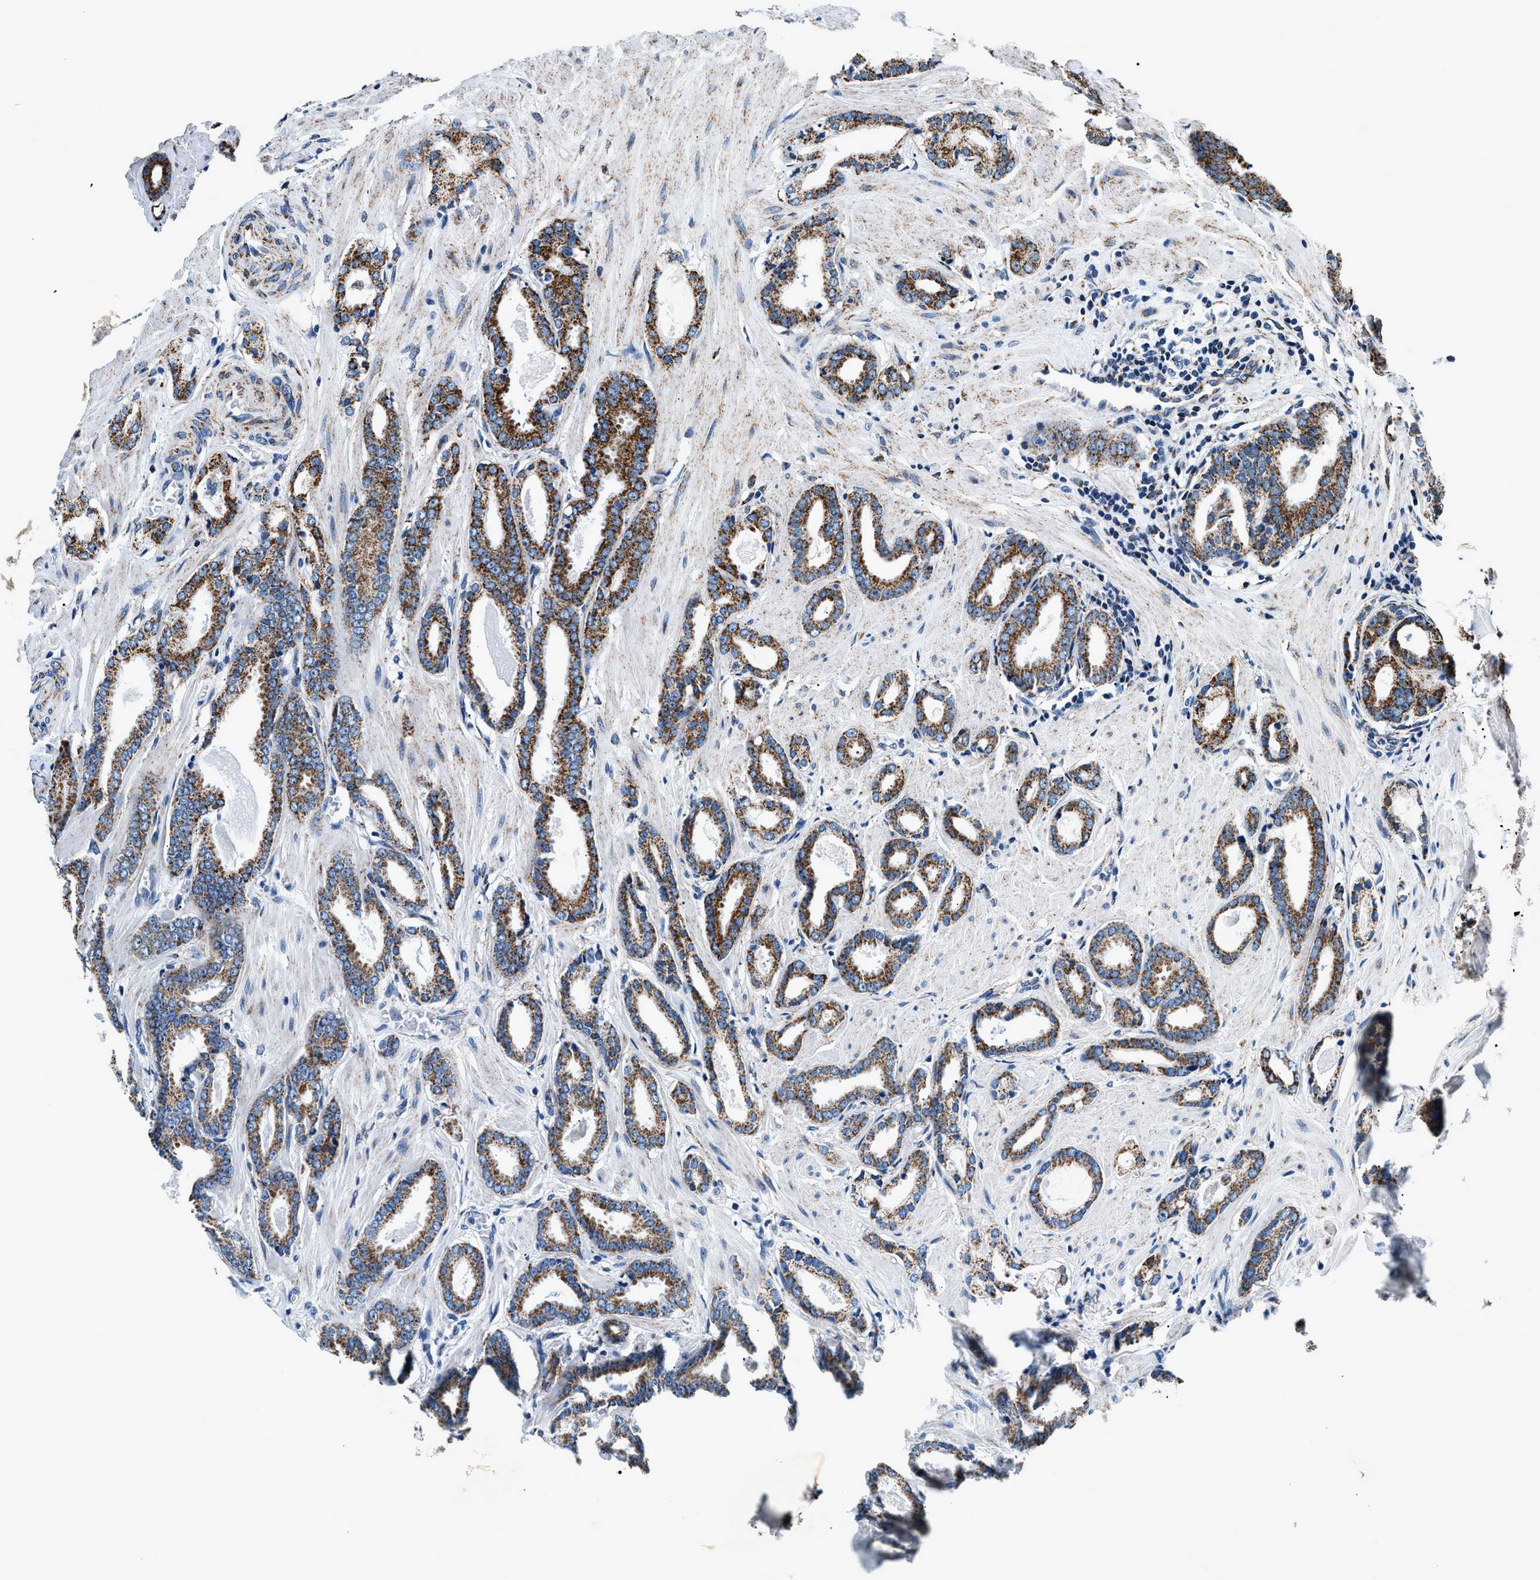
{"staining": {"intensity": "moderate", "quantity": "25%-75%", "location": "cytoplasmic/membranous"}, "tissue": "prostate cancer", "cell_type": "Tumor cells", "image_type": "cancer", "snomed": [{"axis": "morphology", "description": "Adenocarcinoma, Low grade"}, {"axis": "topography", "description": "Prostate"}], "caption": "Immunohistochemistry (IHC) of prostate cancer (low-grade adenocarcinoma) reveals medium levels of moderate cytoplasmic/membranous positivity in about 25%-75% of tumor cells.", "gene": "HIBADH", "patient": {"sex": "male", "age": 53}}